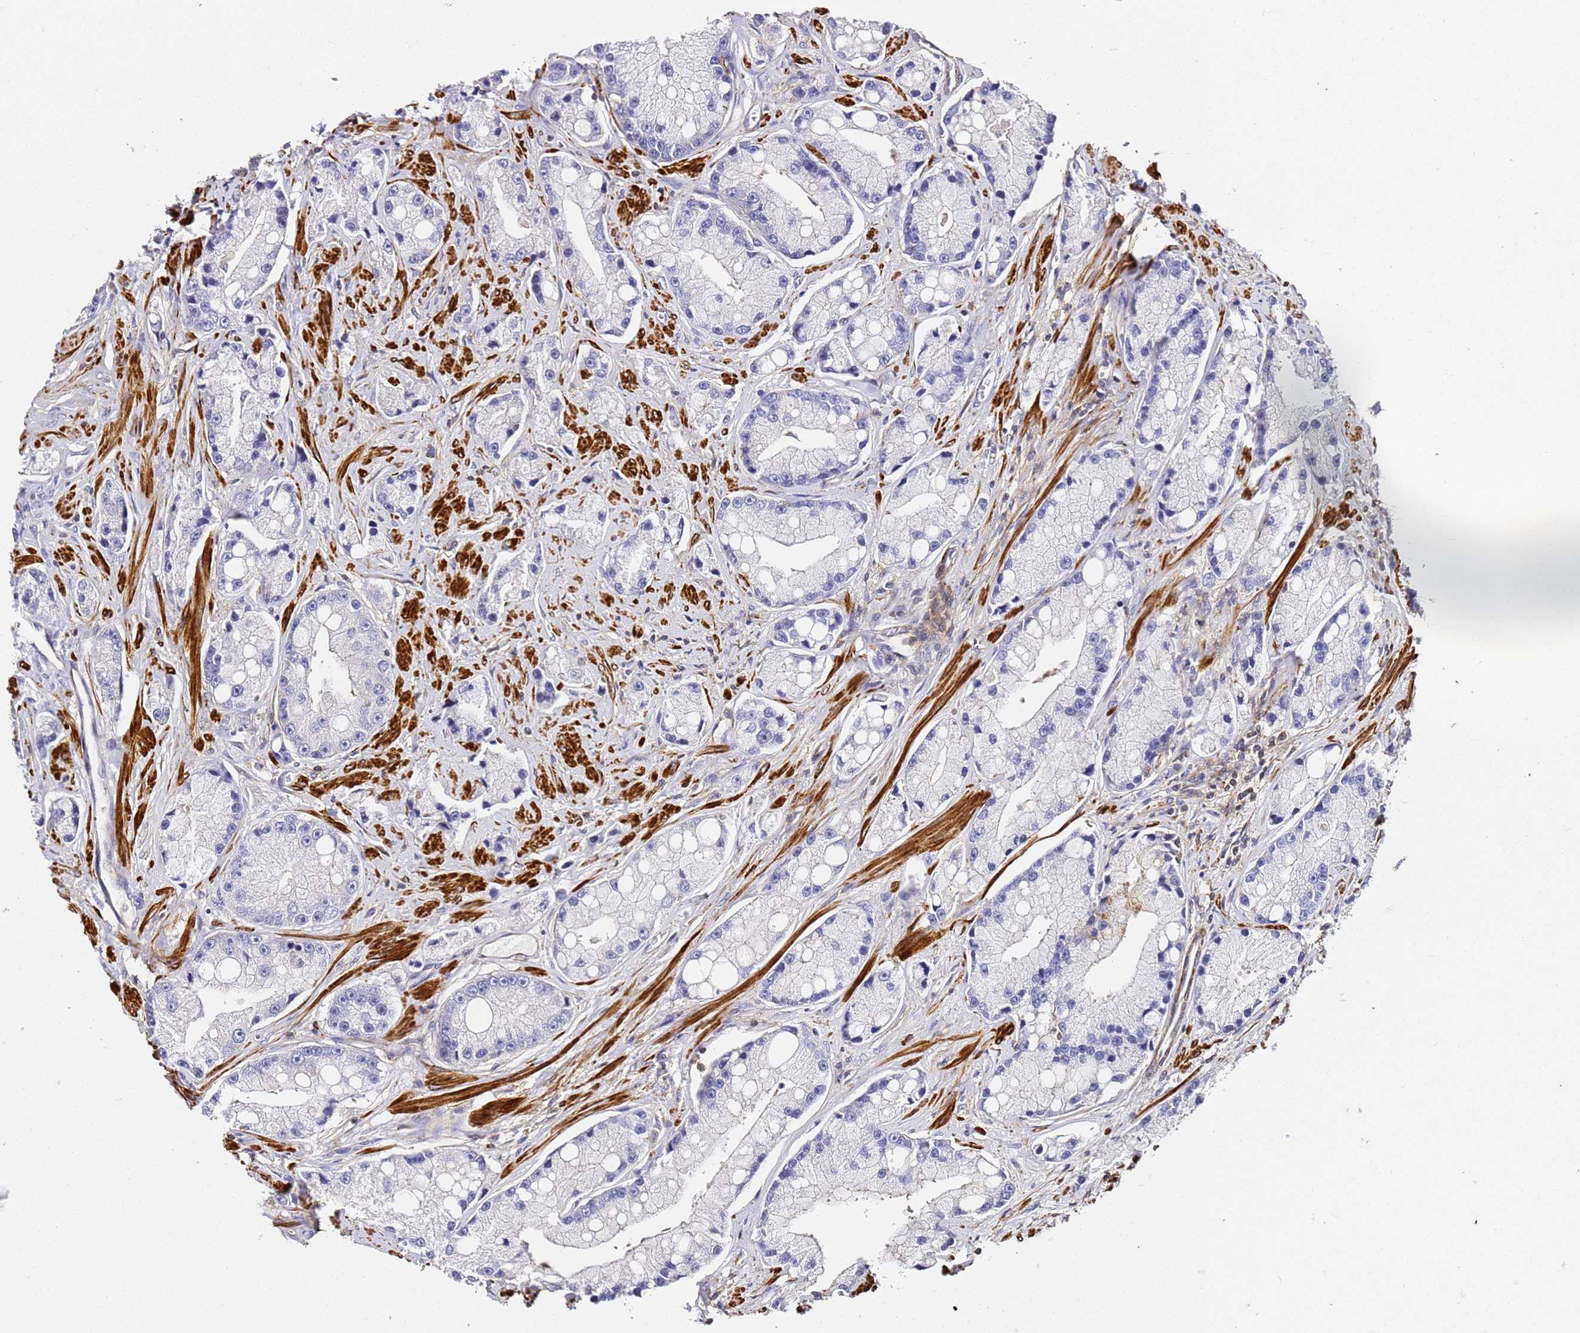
{"staining": {"intensity": "negative", "quantity": "none", "location": "none"}, "tissue": "prostate cancer", "cell_type": "Tumor cells", "image_type": "cancer", "snomed": [{"axis": "morphology", "description": "Adenocarcinoma, High grade"}, {"axis": "topography", "description": "Prostate"}], "caption": "A histopathology image of prostate cancer (high-grade adenocarcinoma) stained for a protein displays no brown staining in tumor cells.", "gene": "ZNF671", "patient": {"sex": "male", "age": 74}}